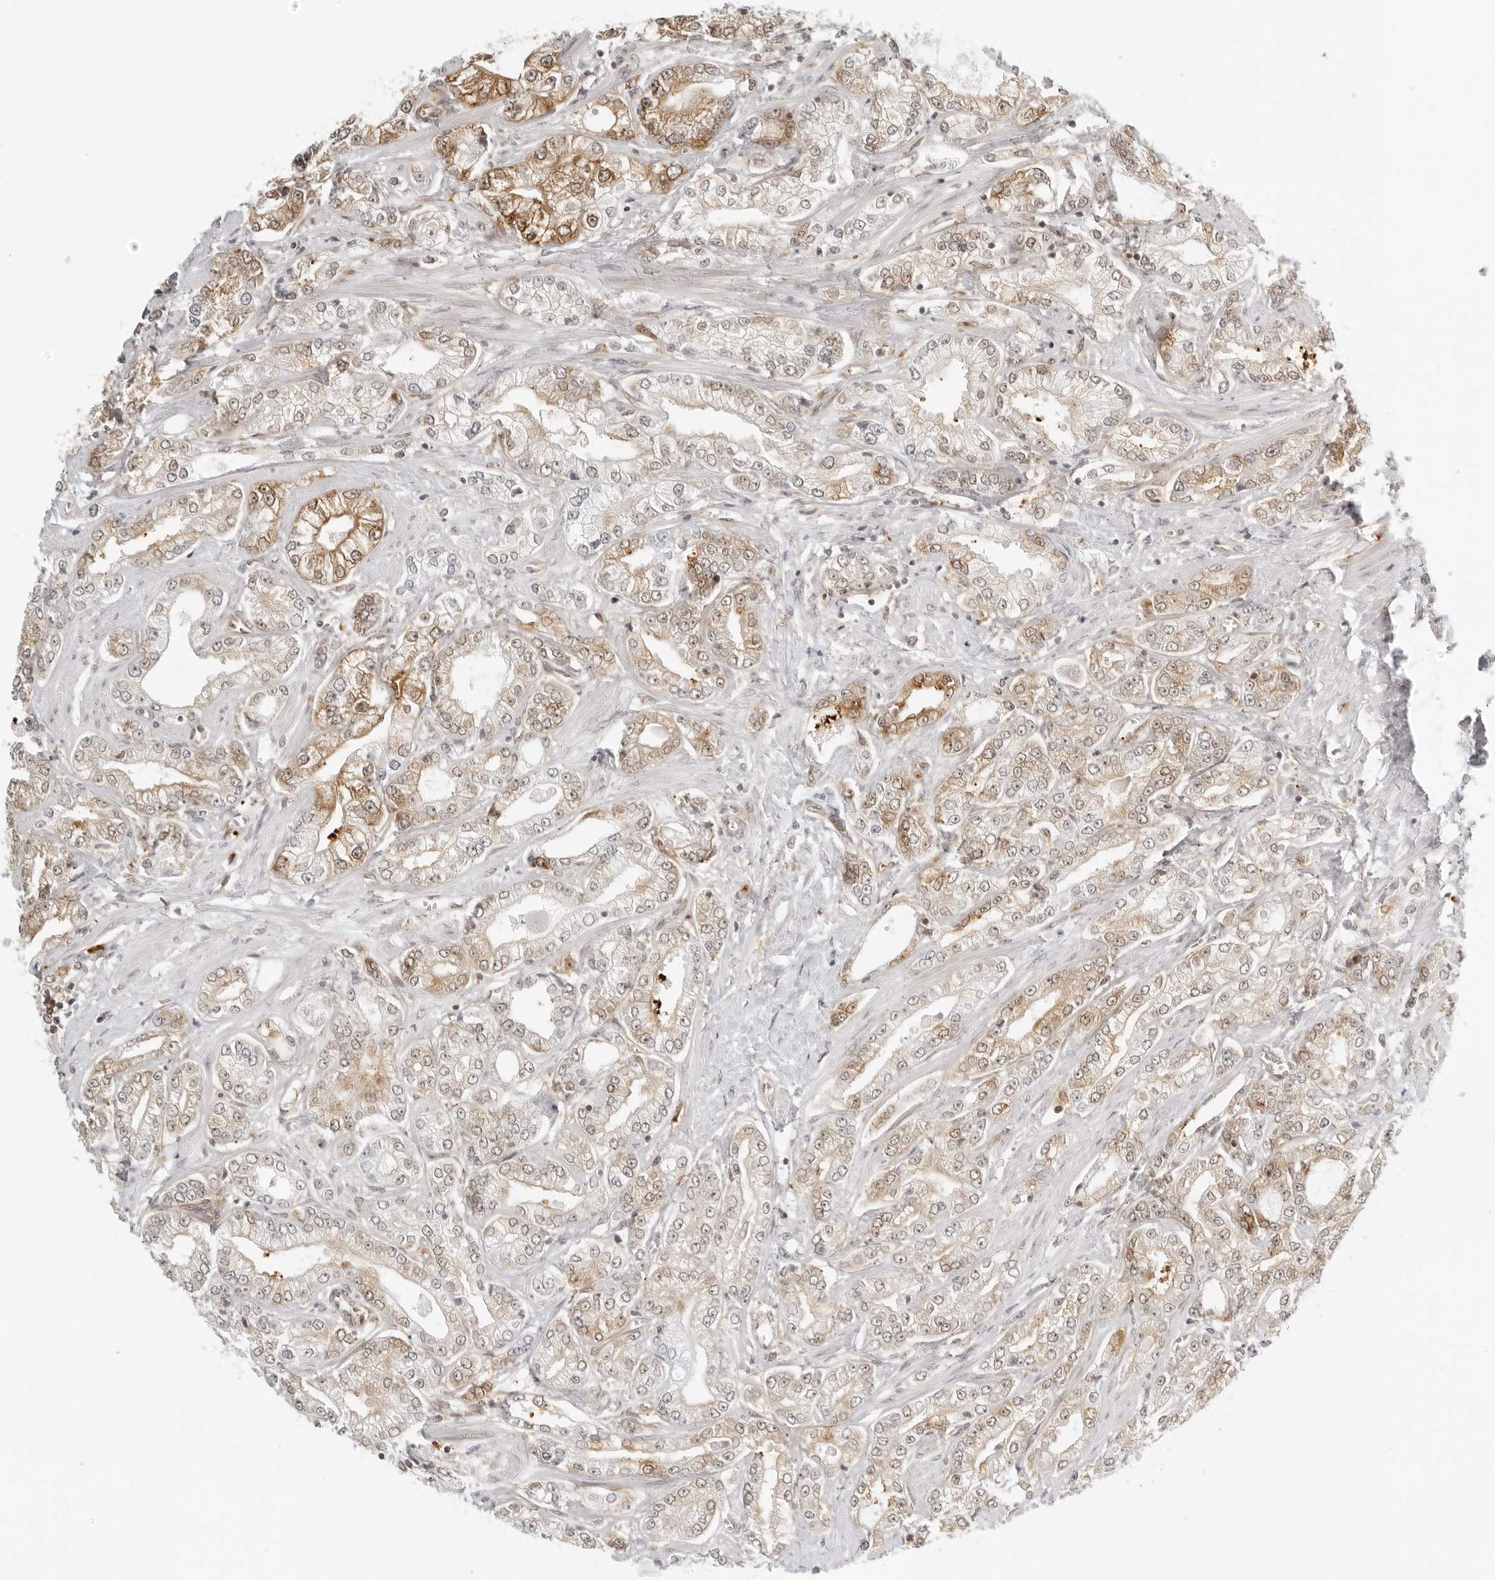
{"staining": {"intensity": "moderate", "quantity": ">75%", "location": "cytoplasmic/membranous,nuclear"}, "tissue": "prostate cancer", "cell_type": "Tumor cells", "image_type": "cancer", "snomed": [{"axis": "morphology", "description": "Adenocarcinoma, Low grade"}, {"axis": "topography", "description": "Prostate"}], "caption": "Immunohistochemical staining of human prostate cancer exhibits moderate cytoplasmic/membranous and nuclear protein staining in about >75% of tumor cells.", "gene": "EIF4G1", "patient": {"sex": "male", "age": 62}}